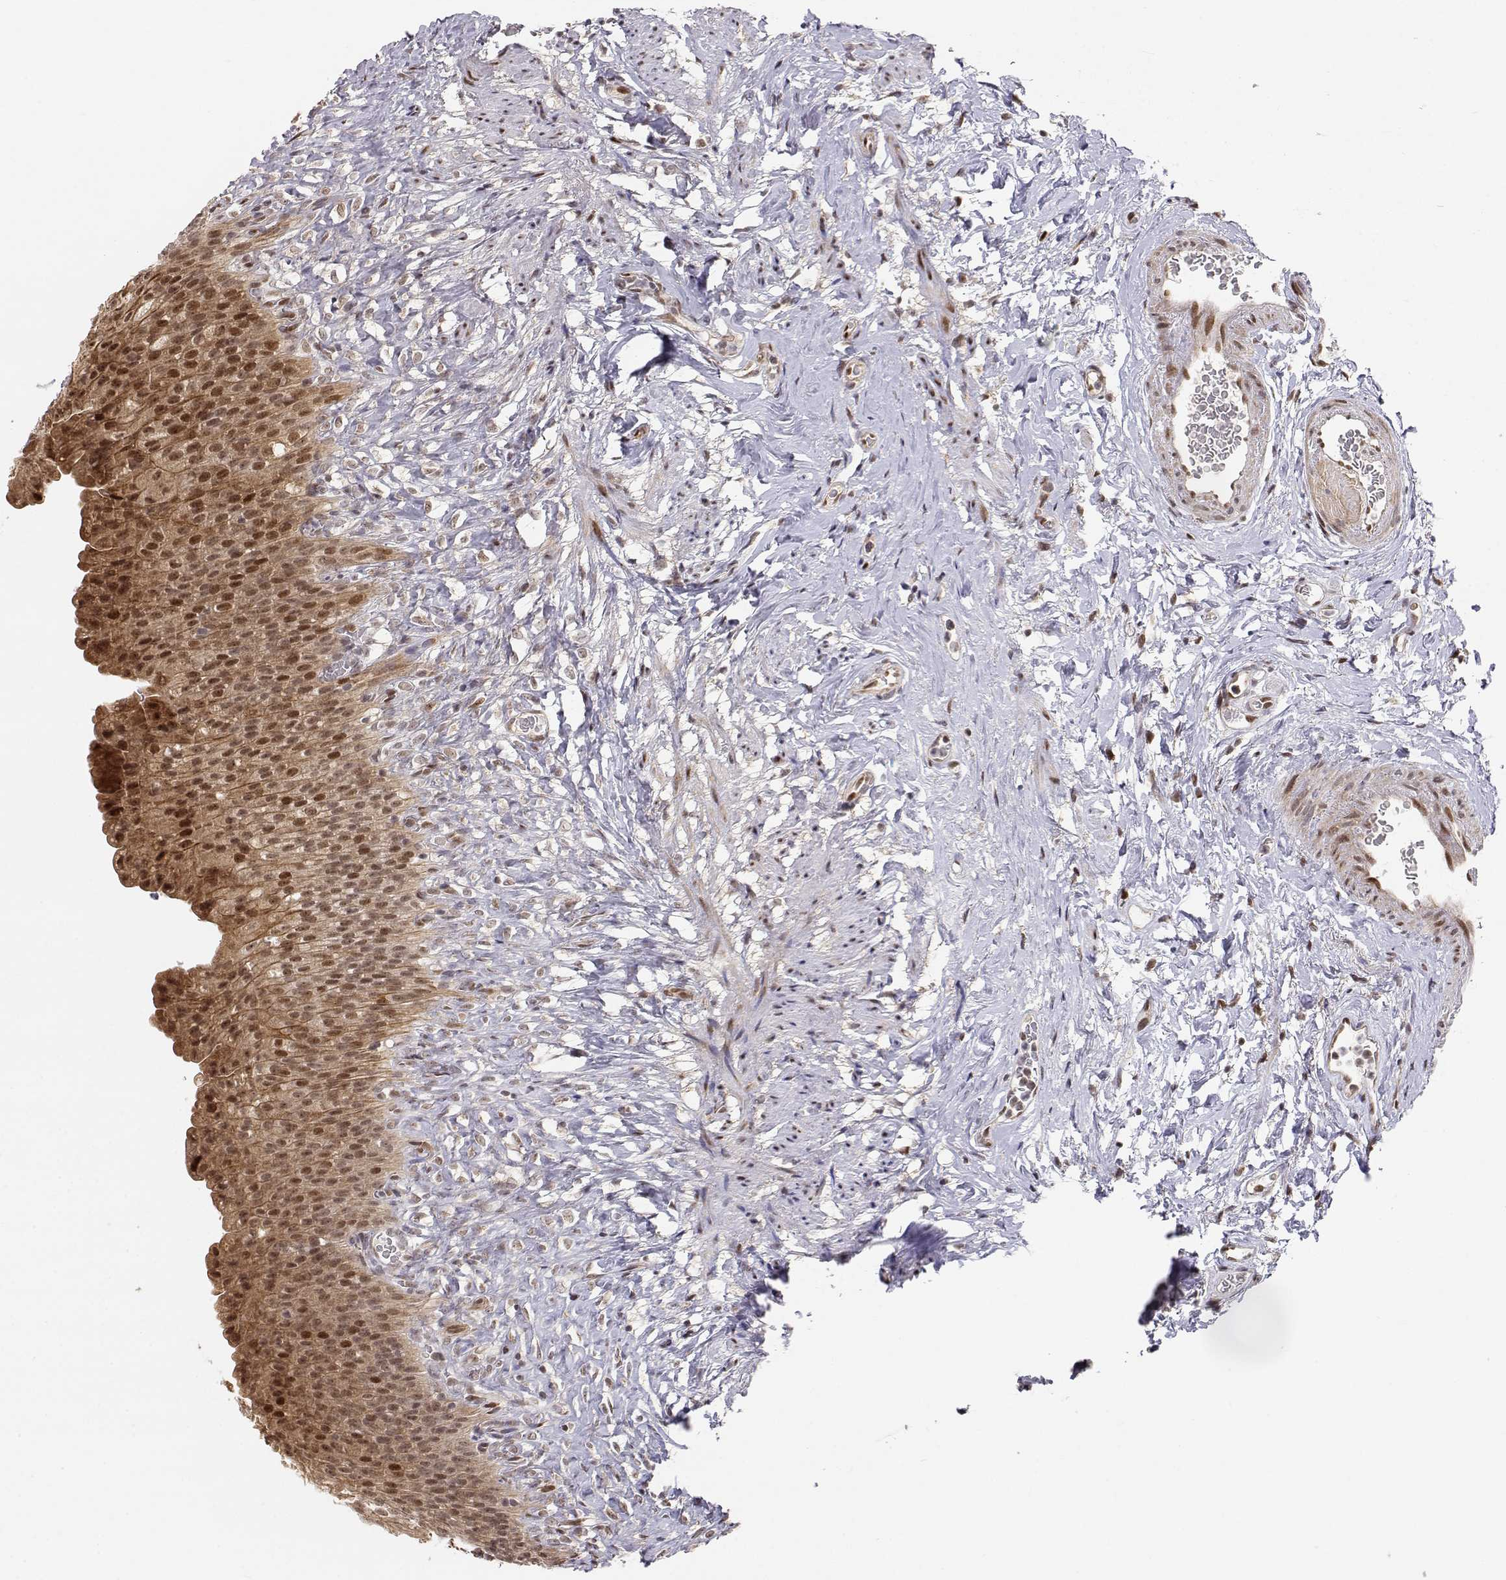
{"staining": {"intensity": "strong", "quantity": ">75%", "location": "cytoplasmic/membranous,nuclear"}, "tissue": "urinary bladder", "cell_type": "Urothelial cells", "image_type": "normal", "snomed": [{"axis": "morphology", "description": "Normal tissue, NOS"}, {"axis": "topography", "description": "Urinary bladder"}], "caption": "Protein staining of normal urinary bladder exhibits strong cytoplasmic/membranous,nuclear positivity in approximately >75% of urothelial cells. (DAB (3,3'-diaminobenzidine) IHC, brown staining for protein, blue staining for nuclei).", "gene": "BRCA1", "patient": {"sex": "male", "age": 76}}